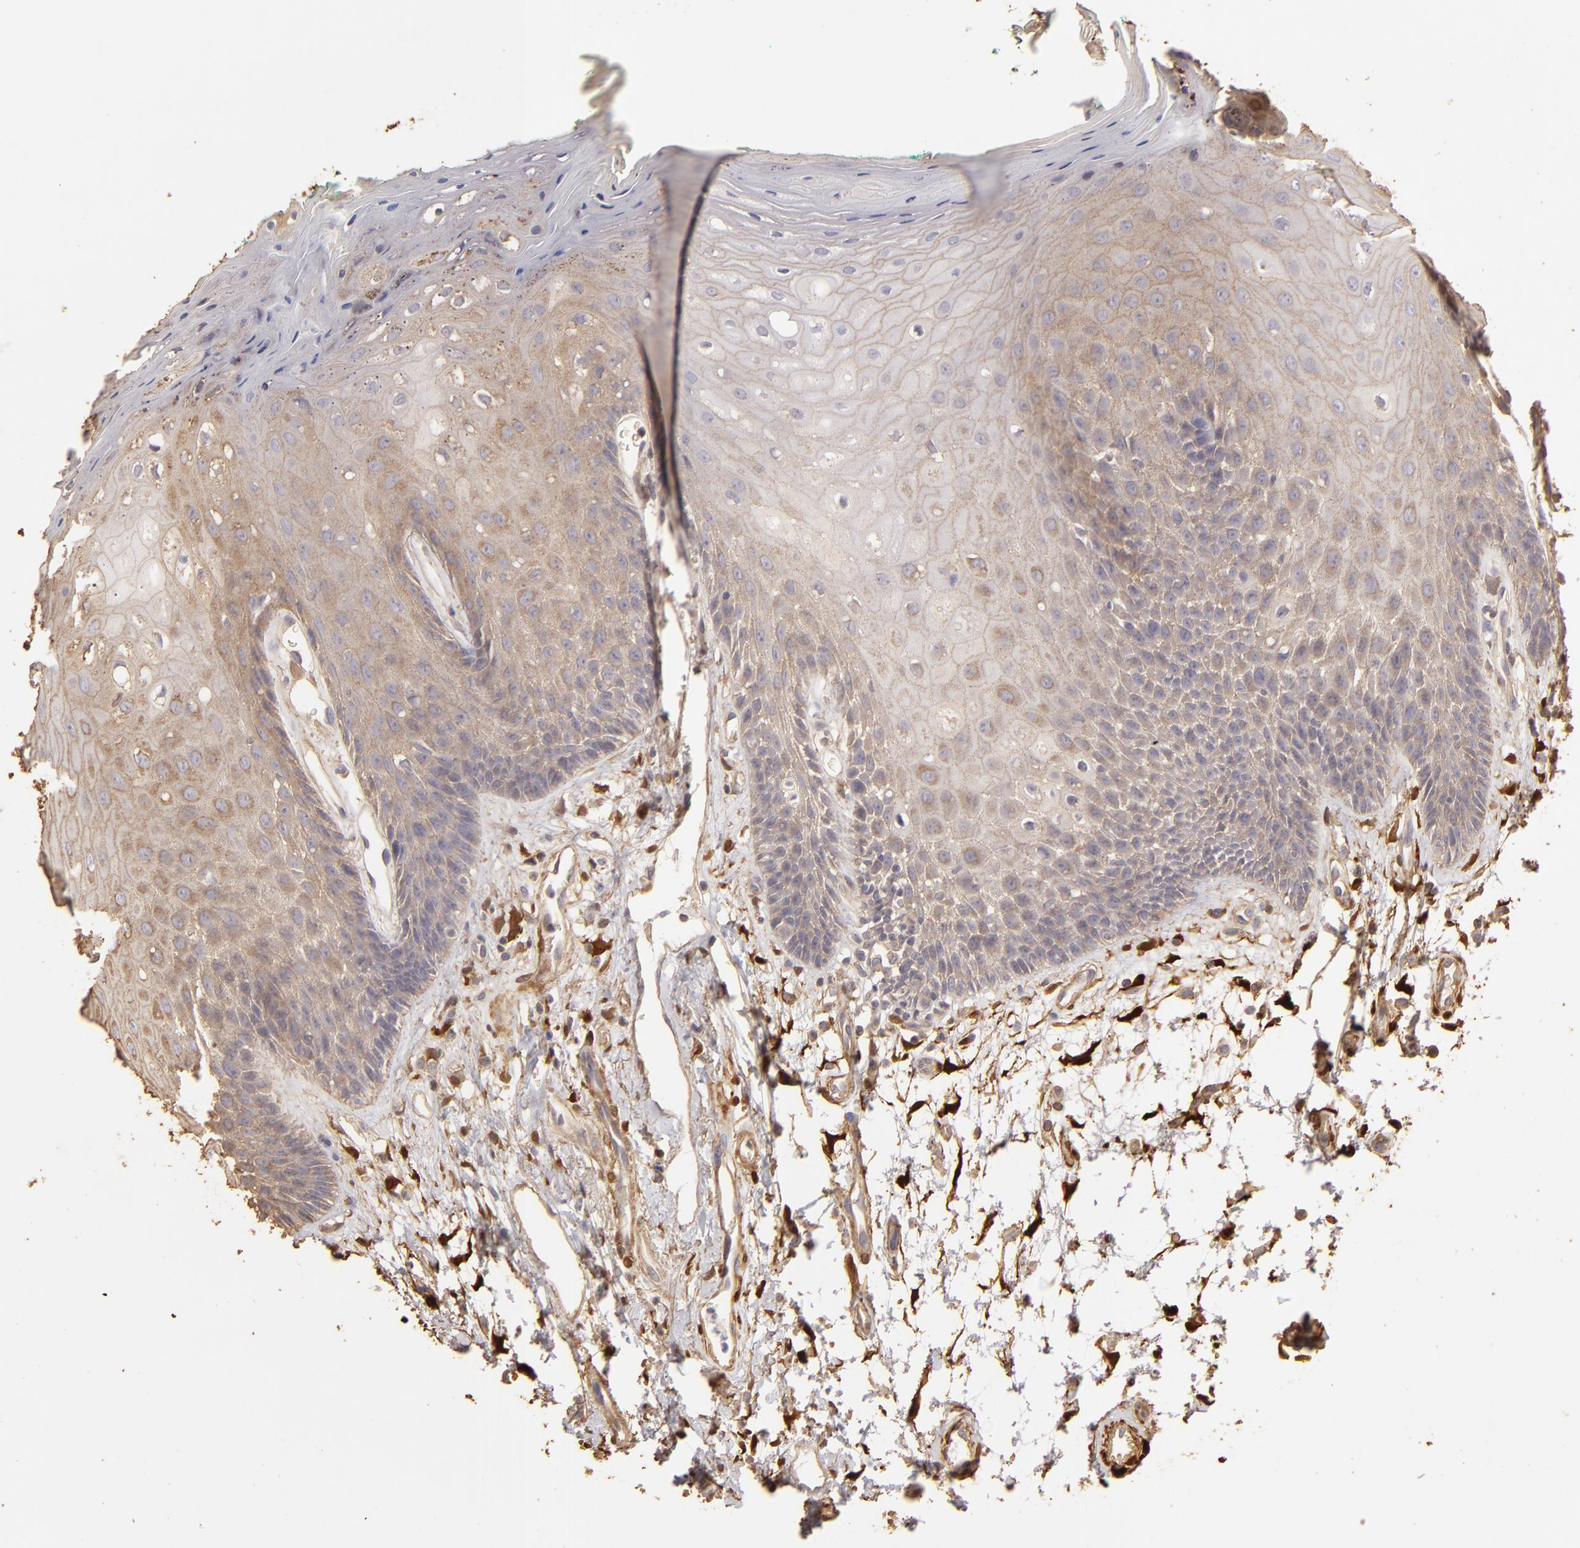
{"staining": {"intensity": "weak", "quantity": "<25%", "location": "cytoplasmic/membranous"}, "tissue": "oral mucosa", "cell_type": "Squamous epithelial cells", "image_type": "normal", "snomed": [{"axis": "morphology", "description": "Normal tissue, NOS"}, {"axis": "morphology", "description": "Squamous cell carcinoma, NOS"}, {"axis": "topography", "description": "Skeletal muscle"}, {"axis": "topography", "description": "Oral tissue"}, {"axis": "topography", "description": "Head-Neck"}], "caption": "The image exhibits no staining of squamous epithelial cells in normal oral mucosa.", "gene": "HSPB6", "patient": {"sex": "female", "age": 84}}